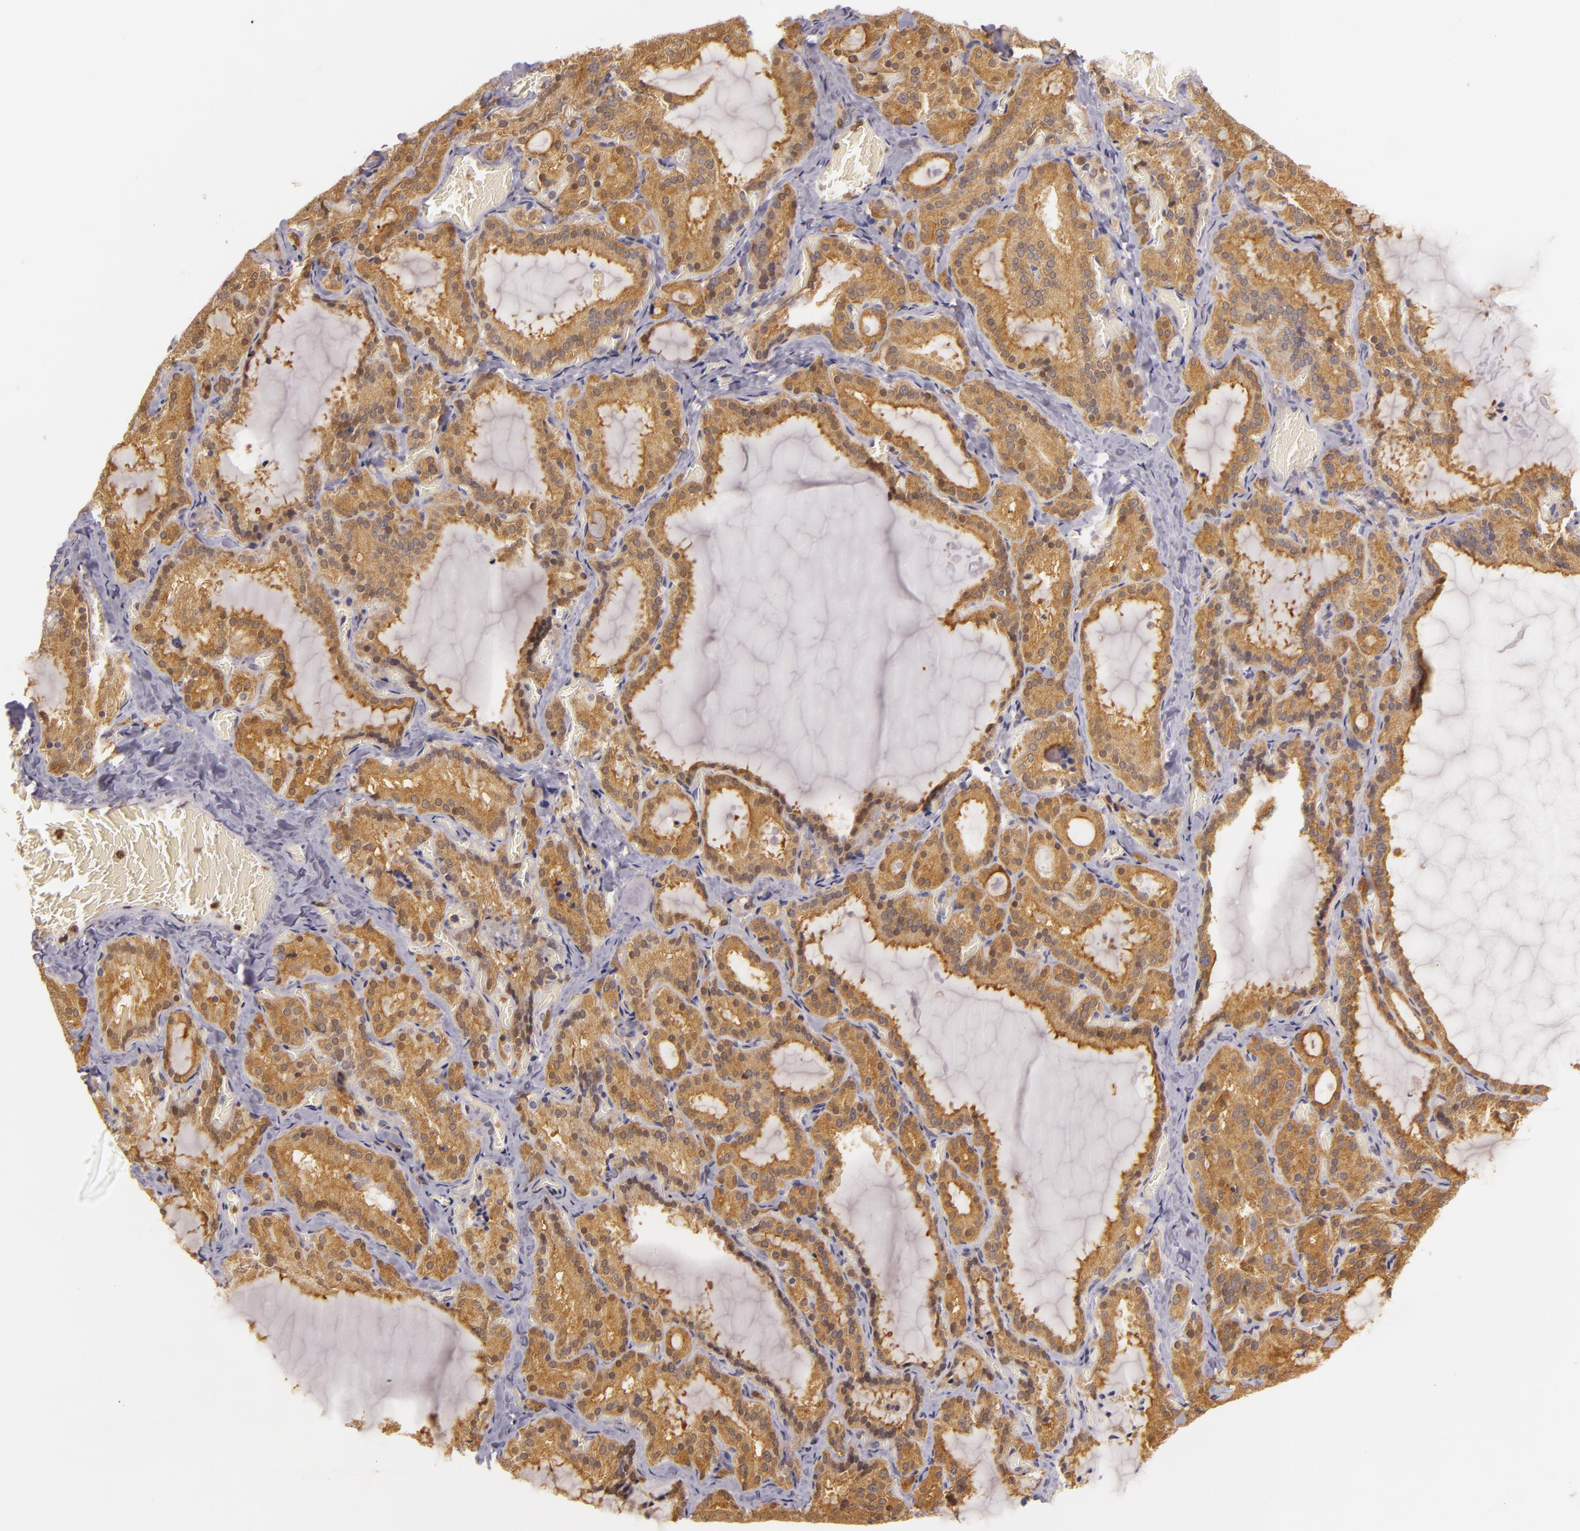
{"staining": {"intensity": "moderate", "quantity": ">75%", "location": "cytoplasmic/membranous"}, "tissue": "thyroid gland", "cell_type": "Glandular cells", "image_type": "normal", "snomed": [{"axis": "morphology", "description": "Normal tissue, NOS"}, {"axis": "topography", "description": "Thyroid gland"}], "caption": "Immunohistochemical staining of normal thyroid gland reveals moderate cytoplasmic/membranous protein expression in about >75% of glandular cells.", "gene": "TOM1", "patient": {"sex": "female", "age": 33}}